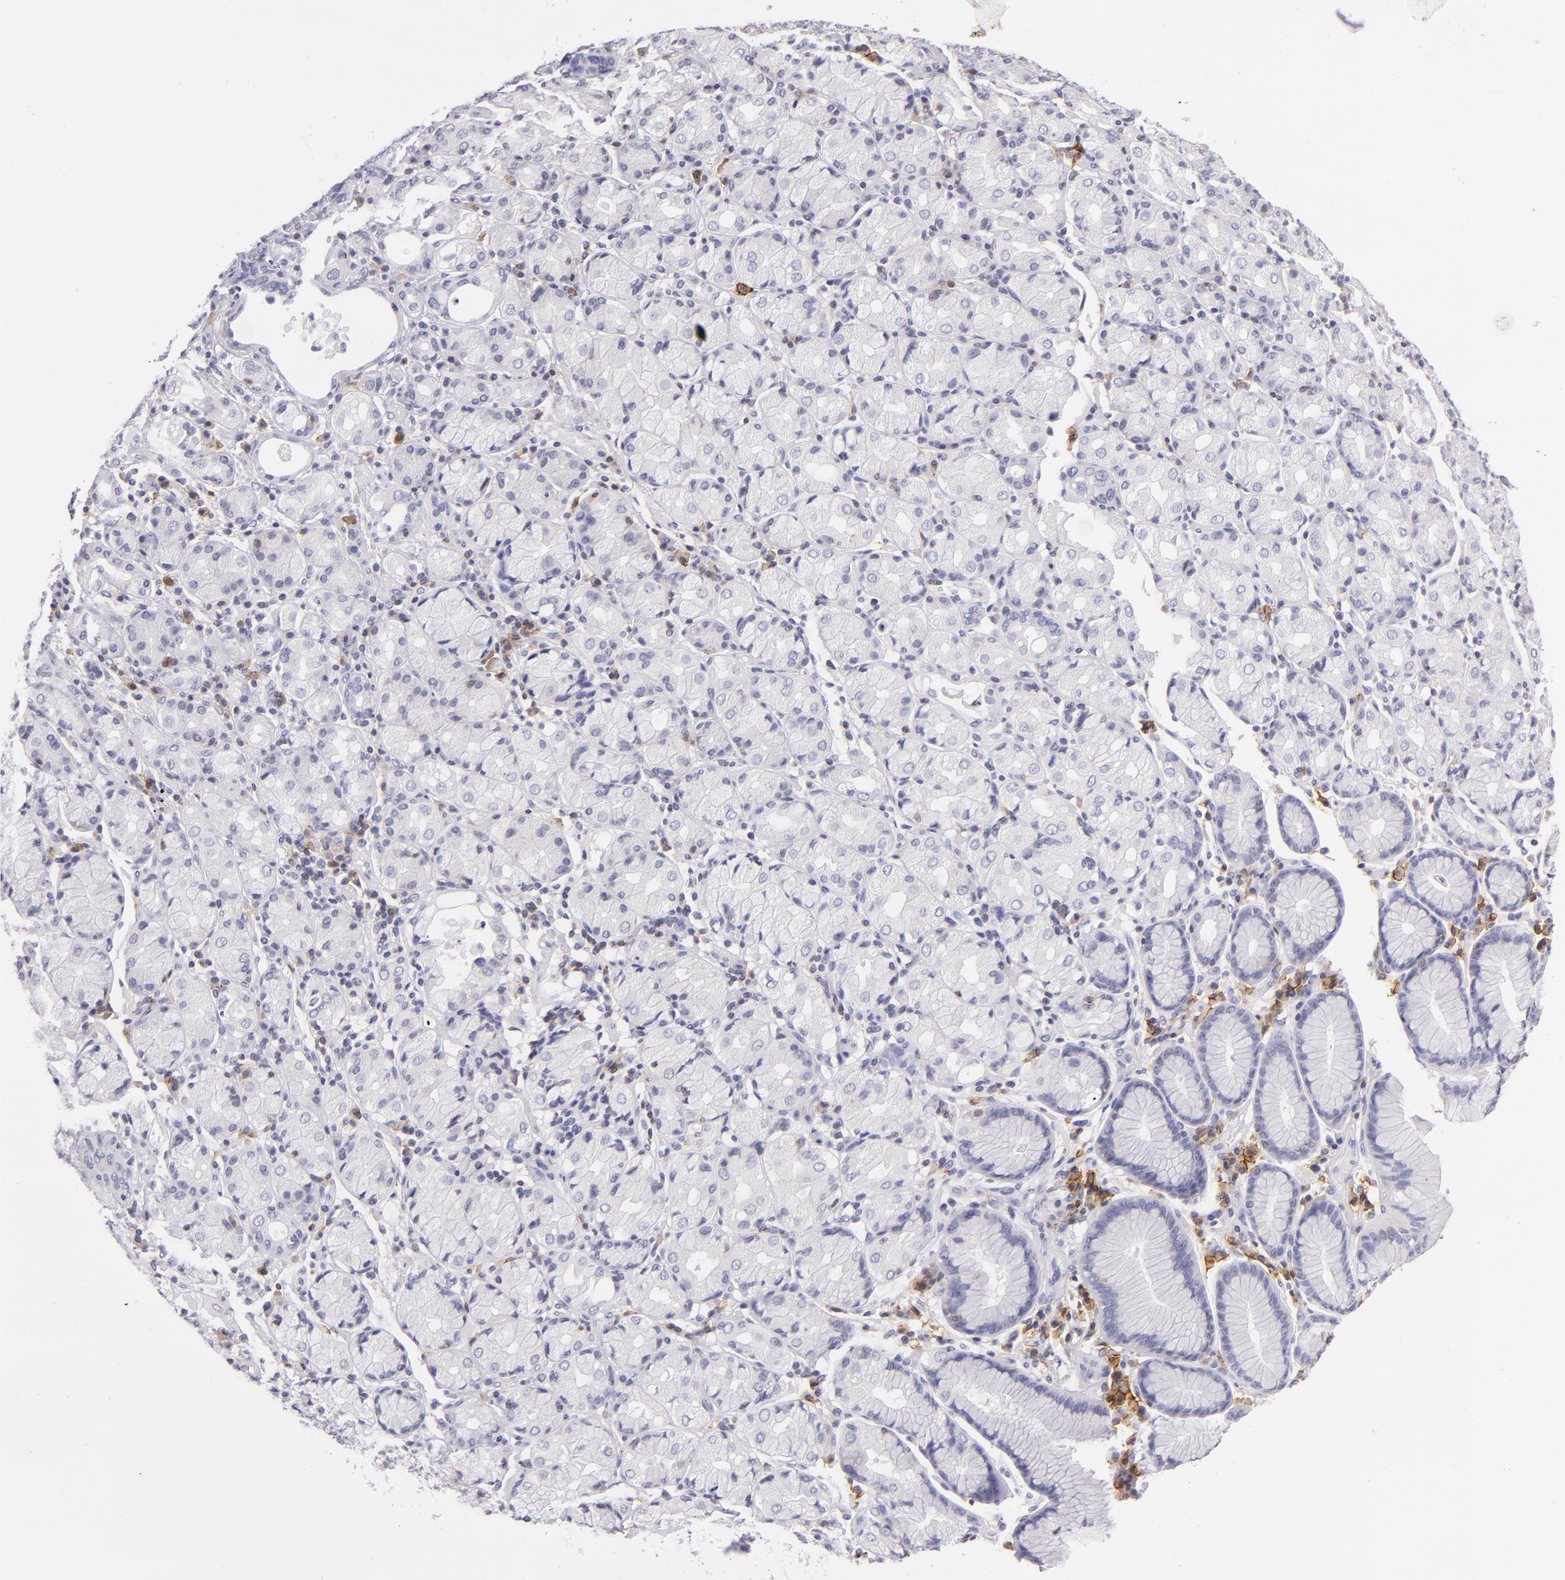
{"staining": {"intensity": "negative", "quantity": "none", "location": "none"}, "tissue": "stomach cancer", "cell_type": "Tumor cells", "image_type": "cancer", "snomed": [{"axis": "morphology", "description": "Adenocarcinoma, NOS"}, {"axis": "topography", "description": "Stomach, upper"}], "caption": "Immunohistochemistry (IHC) micrograph of neoplastic tissue: adenocarcinoma (stomach) stained with DAB exhibits no significant protein expression in tumor cells. (DAB (3,3'-diaminobenzidine) IHC with hematoxylin counter stain).", "gene": "CD48", "patient": {"sex": "male", "age": 71}}